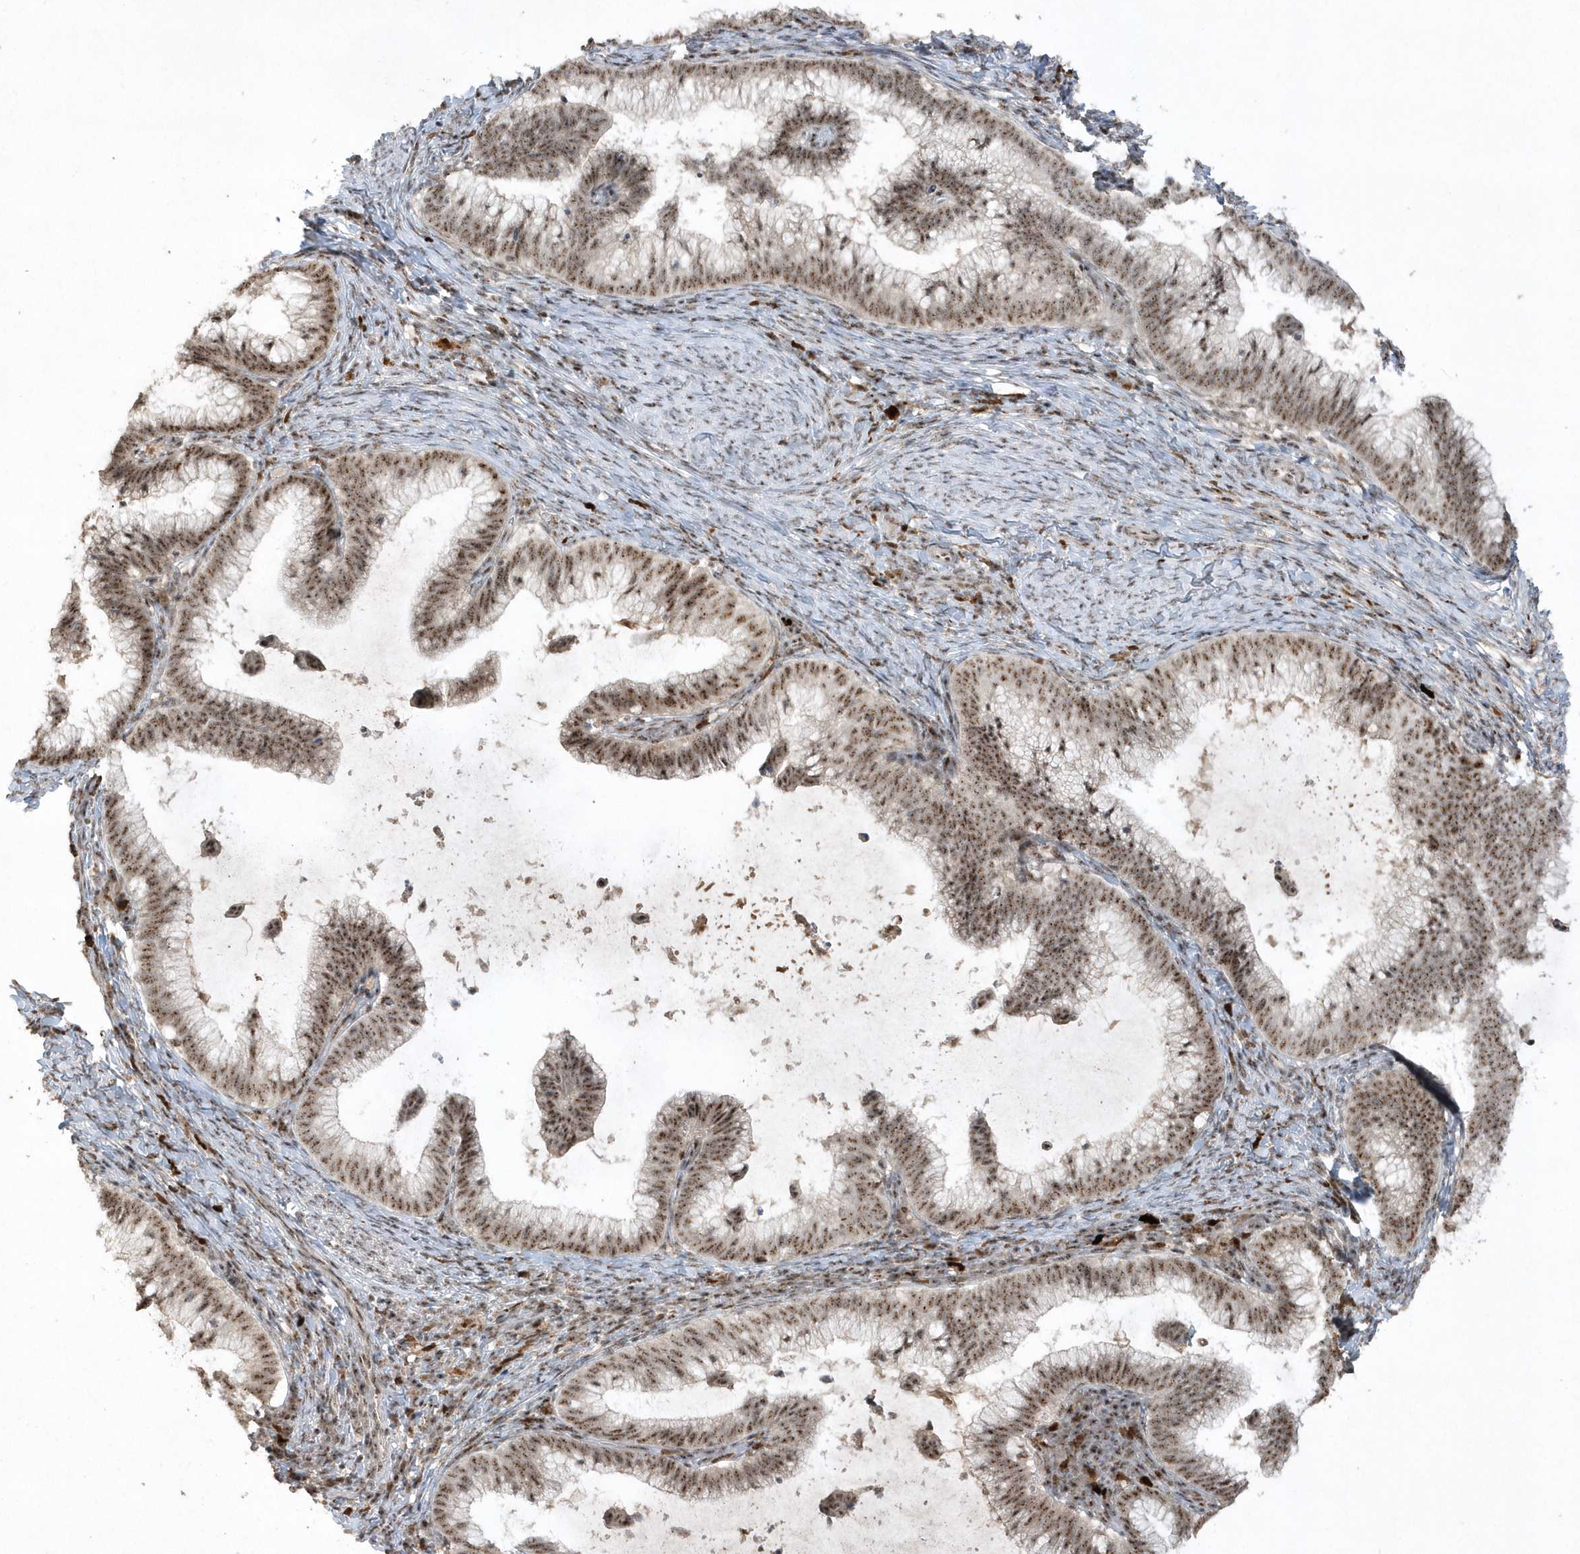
{"staining": {"intensity": "strong", "quantity": ">75%", "location": "nuclear"}, "tissue": "cervical cancer", "cell_type": "Tumor cells", "image_type": "cancer", "snomed": [{"axis": "morphology", "description": "Adenocarcinoma, NOS"}, {"axis": "topography", "description": "Cervix"}], "caption": "Human adenocarcinoma (cervical) stained with a protein marker displays strong staining in tumor cells.", "gene": "POLR3B", "patient": {"sex": "female", "age": 36}}